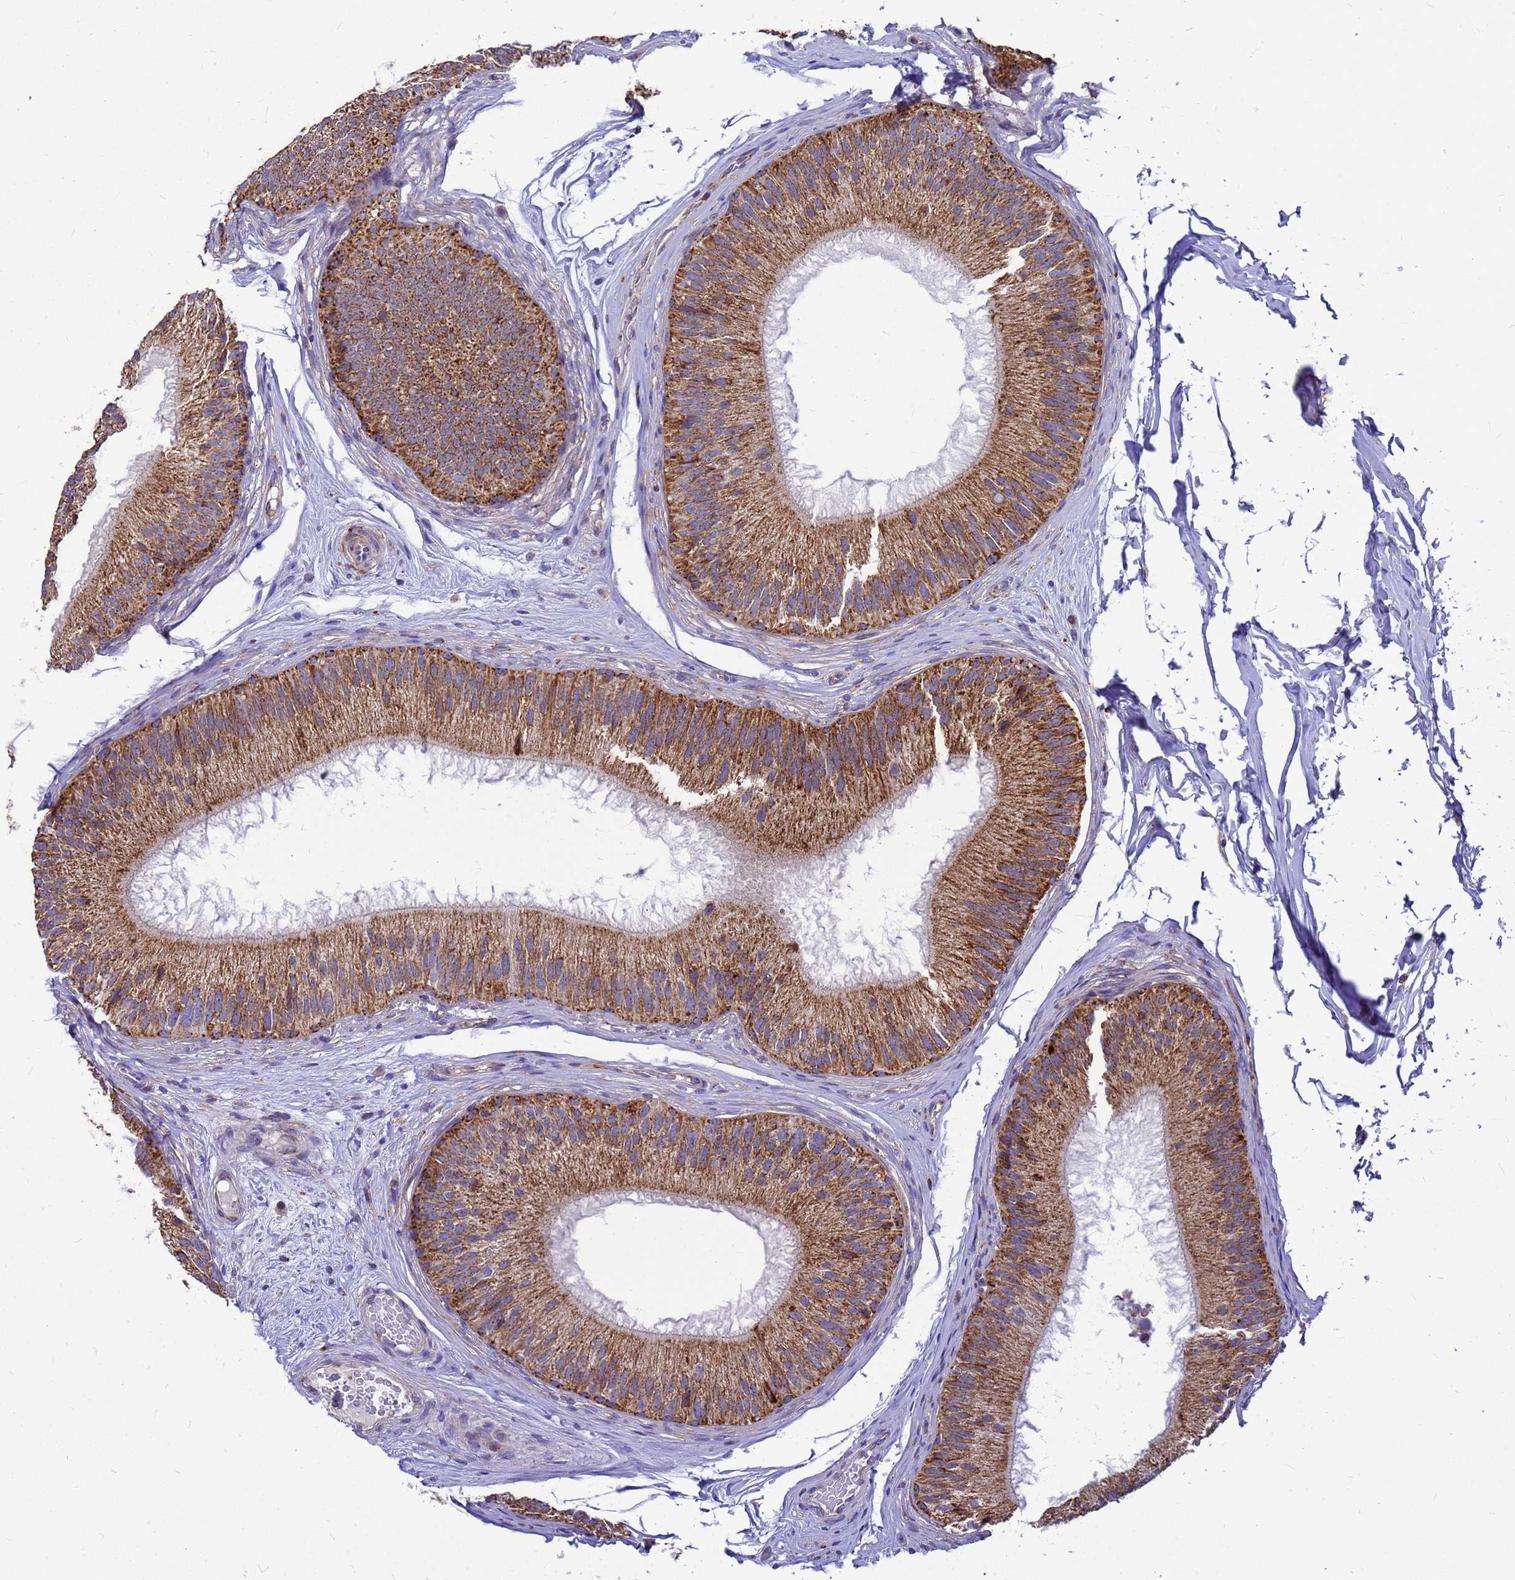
{"staining": {"intensity": "moderate", "quantity": ">75%", "location": "cytoplasmic/membranous"}, "tissue": "epididymis", "cell_type": "Glandular cells", "image_type": "normal", "snomed": [{"axis": "morphology", "description": "Normal tissue, NOS"}, {"axis": "topography", "description": "Epididymis"}], "caption": "Immunohistochemistry (DAB) staining of benign human epididymis displays moderate cytoplasmic/membranous protein positivity in approximately >75% of glandular cells. The protein is stained brown, and the nuclei are stained in blue (DAB (3,3'-diaminobenzidine) IHC with brightfield microscopy, high magnification).", "gene": "CMC4", "patient": {"sex": "male", "age": 45}}